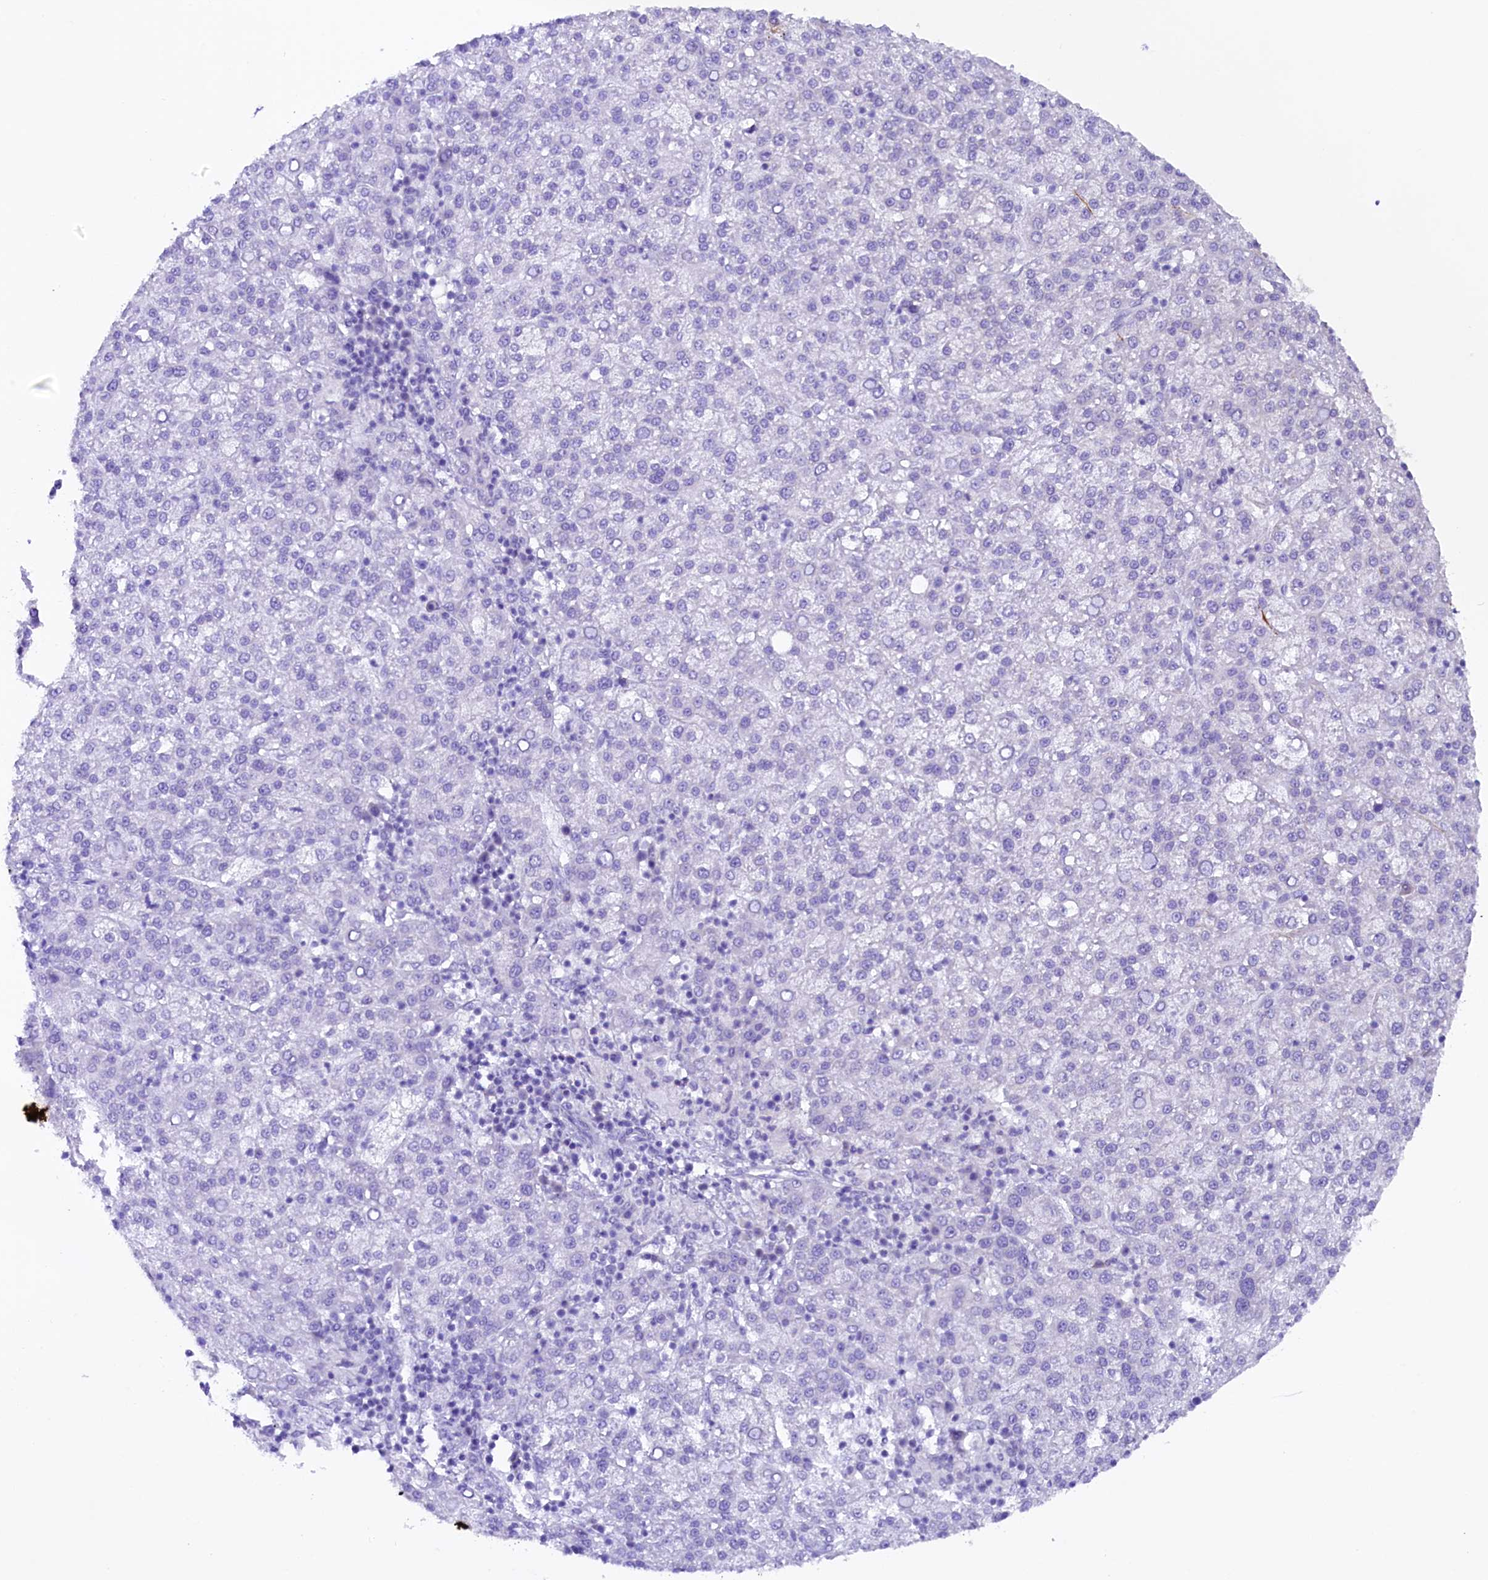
{"staining": {"intensity": "negative", "quantity": "none", "location": "none"}, "tissue": "liver cancer", "cell_type": "Tumor cells", "image_type": "cancer", "snomed": [{"axis": "morphology", "description": "Carcinoma, Hepatocellular, NOS"}, {"axis": "topography", "description": "Liver"}], "caption": "This is an IHC histopathology image of liver cancer. There is no staining in tumor cells.", "gene": "SSC5D", "patient": {"sex": "female", "age": 58}}